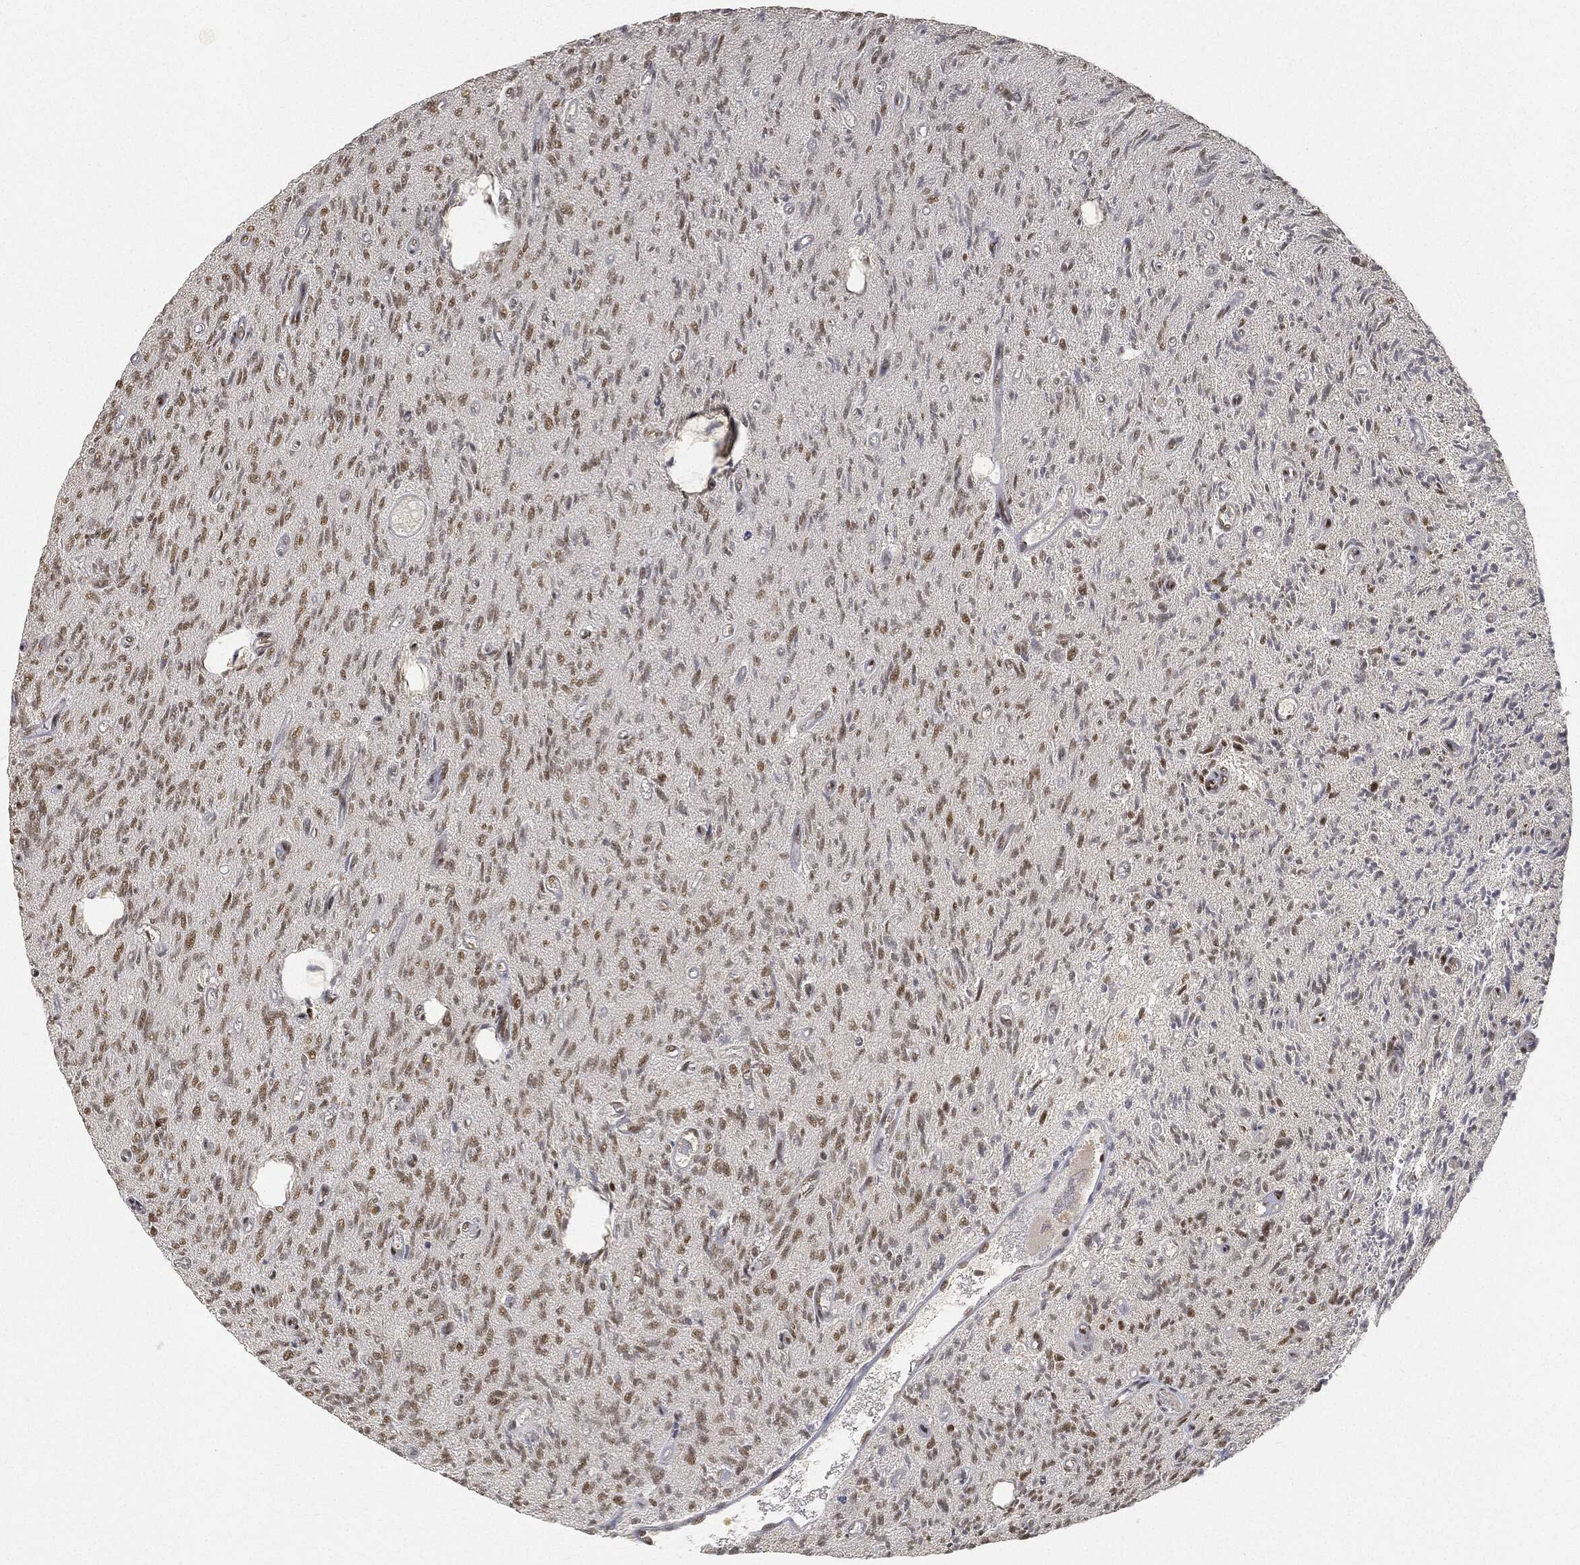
{"staining": {"intensity": "strong", "quantity": "25%-75%", "location": "nuclear"}, "tissue": "glioma", "cell_type": "Tumor cells", "image_type": "cancer", "snomed": [{"axis": "morphology", "description": "Glioma, malignant, High grade"}, {"axis": "topography", "description": "Brain"}], "caption": "High-power microscopy captured an immunohistochemistry photomicrograph of glioma, revealing strong nuclear staining in approximately 25%-75% of tumor cells.", "gene": "CIB1", "patient": {"sex": "male", "age": 64}}